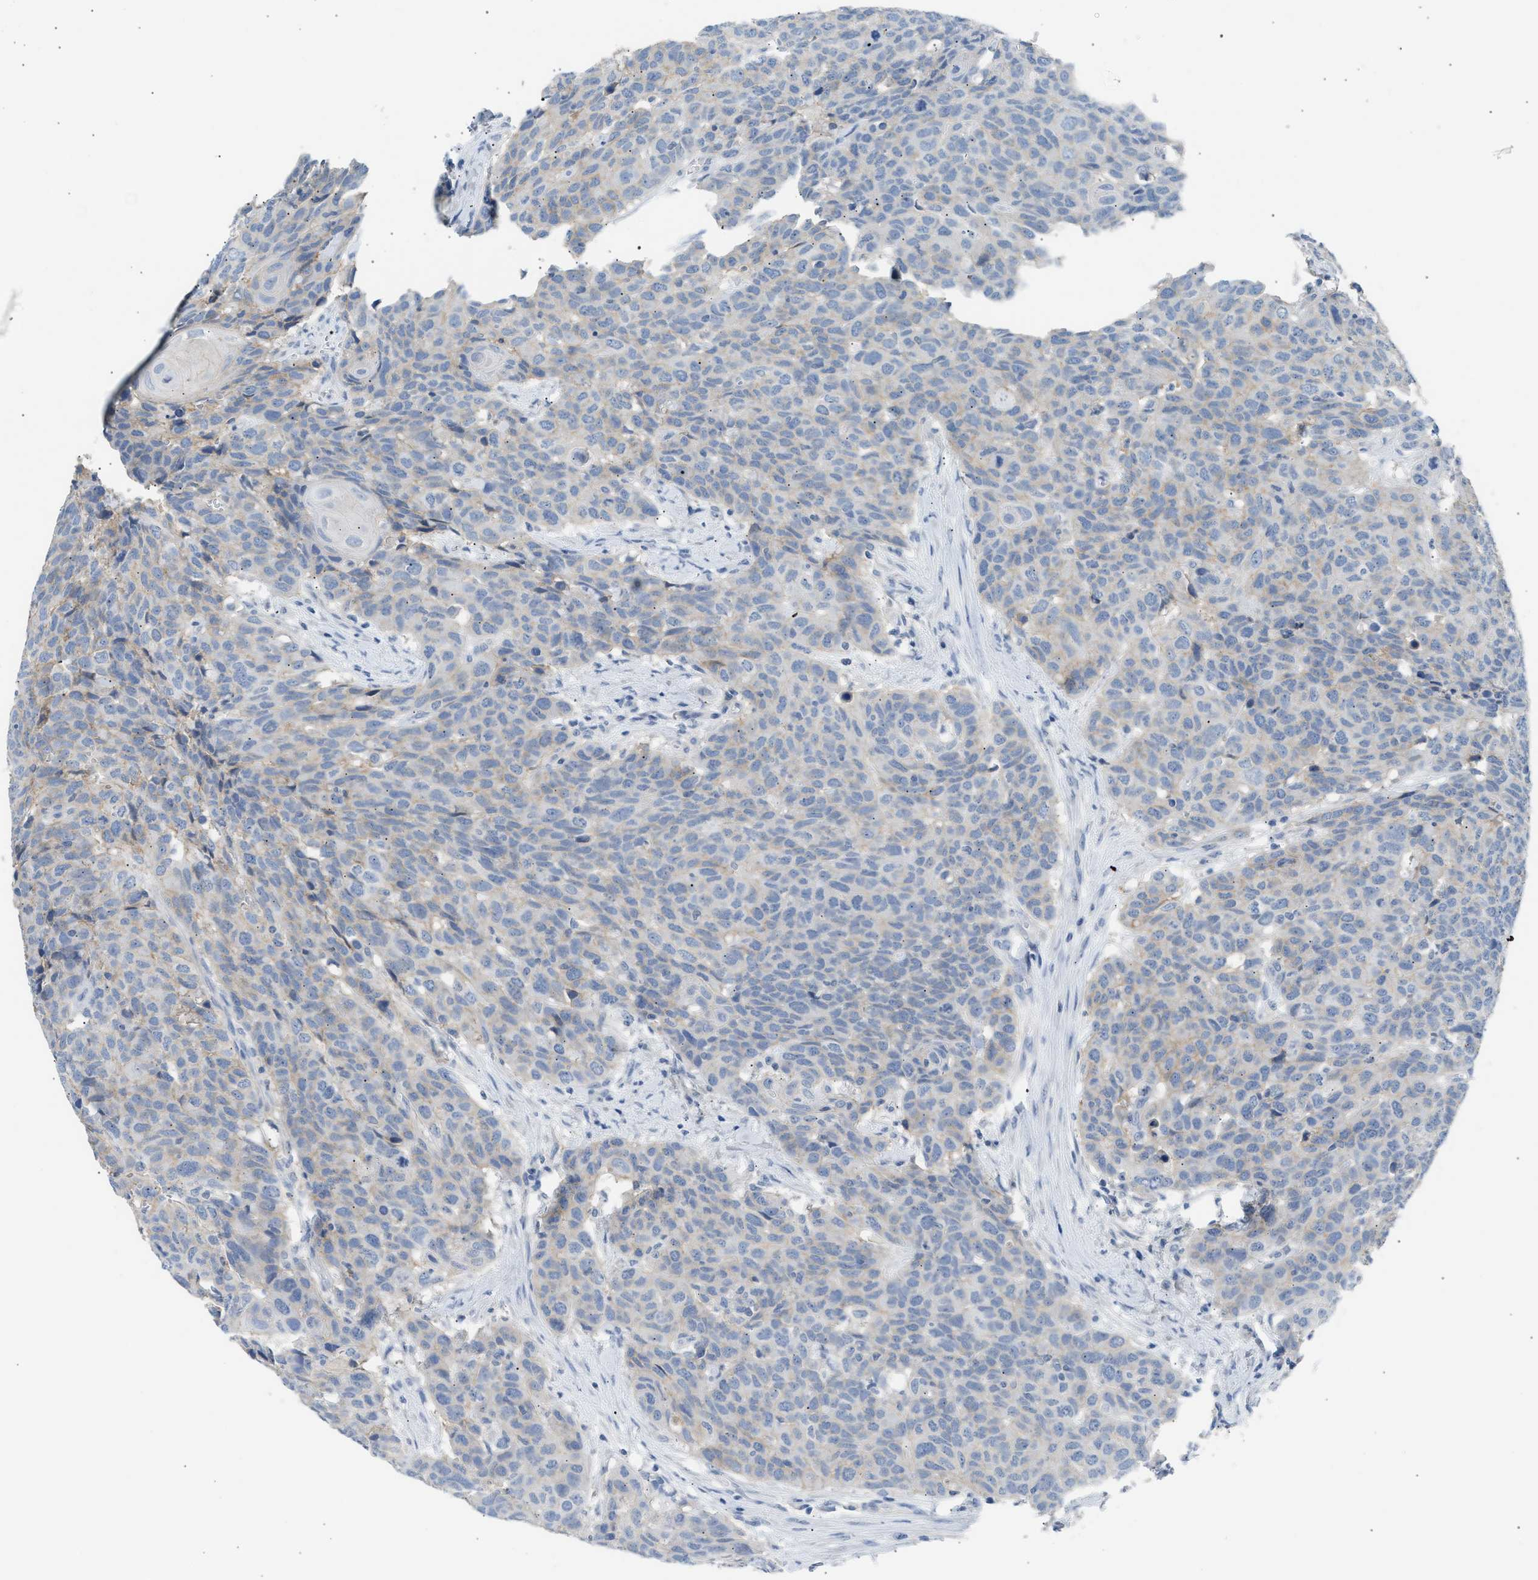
{"staining": {"intensity": "negative", "quantity": "none", "location": "none"}, "tissue": "head and neck cancer", "cell_type": "Tumor cells", "image_type": "cancer", "snomed": [{"axis": "morphology", "description": "Squamous cell carcinoma, NOS"}, {"axis": "topography", "description": "Head-Neck"}], "caption": "Tumor cells are negative for brown protein staining in head and neck squamous cell carcinoma.", "gene": "ERBB2", "patient": {"sex": "male", "age": 66}}